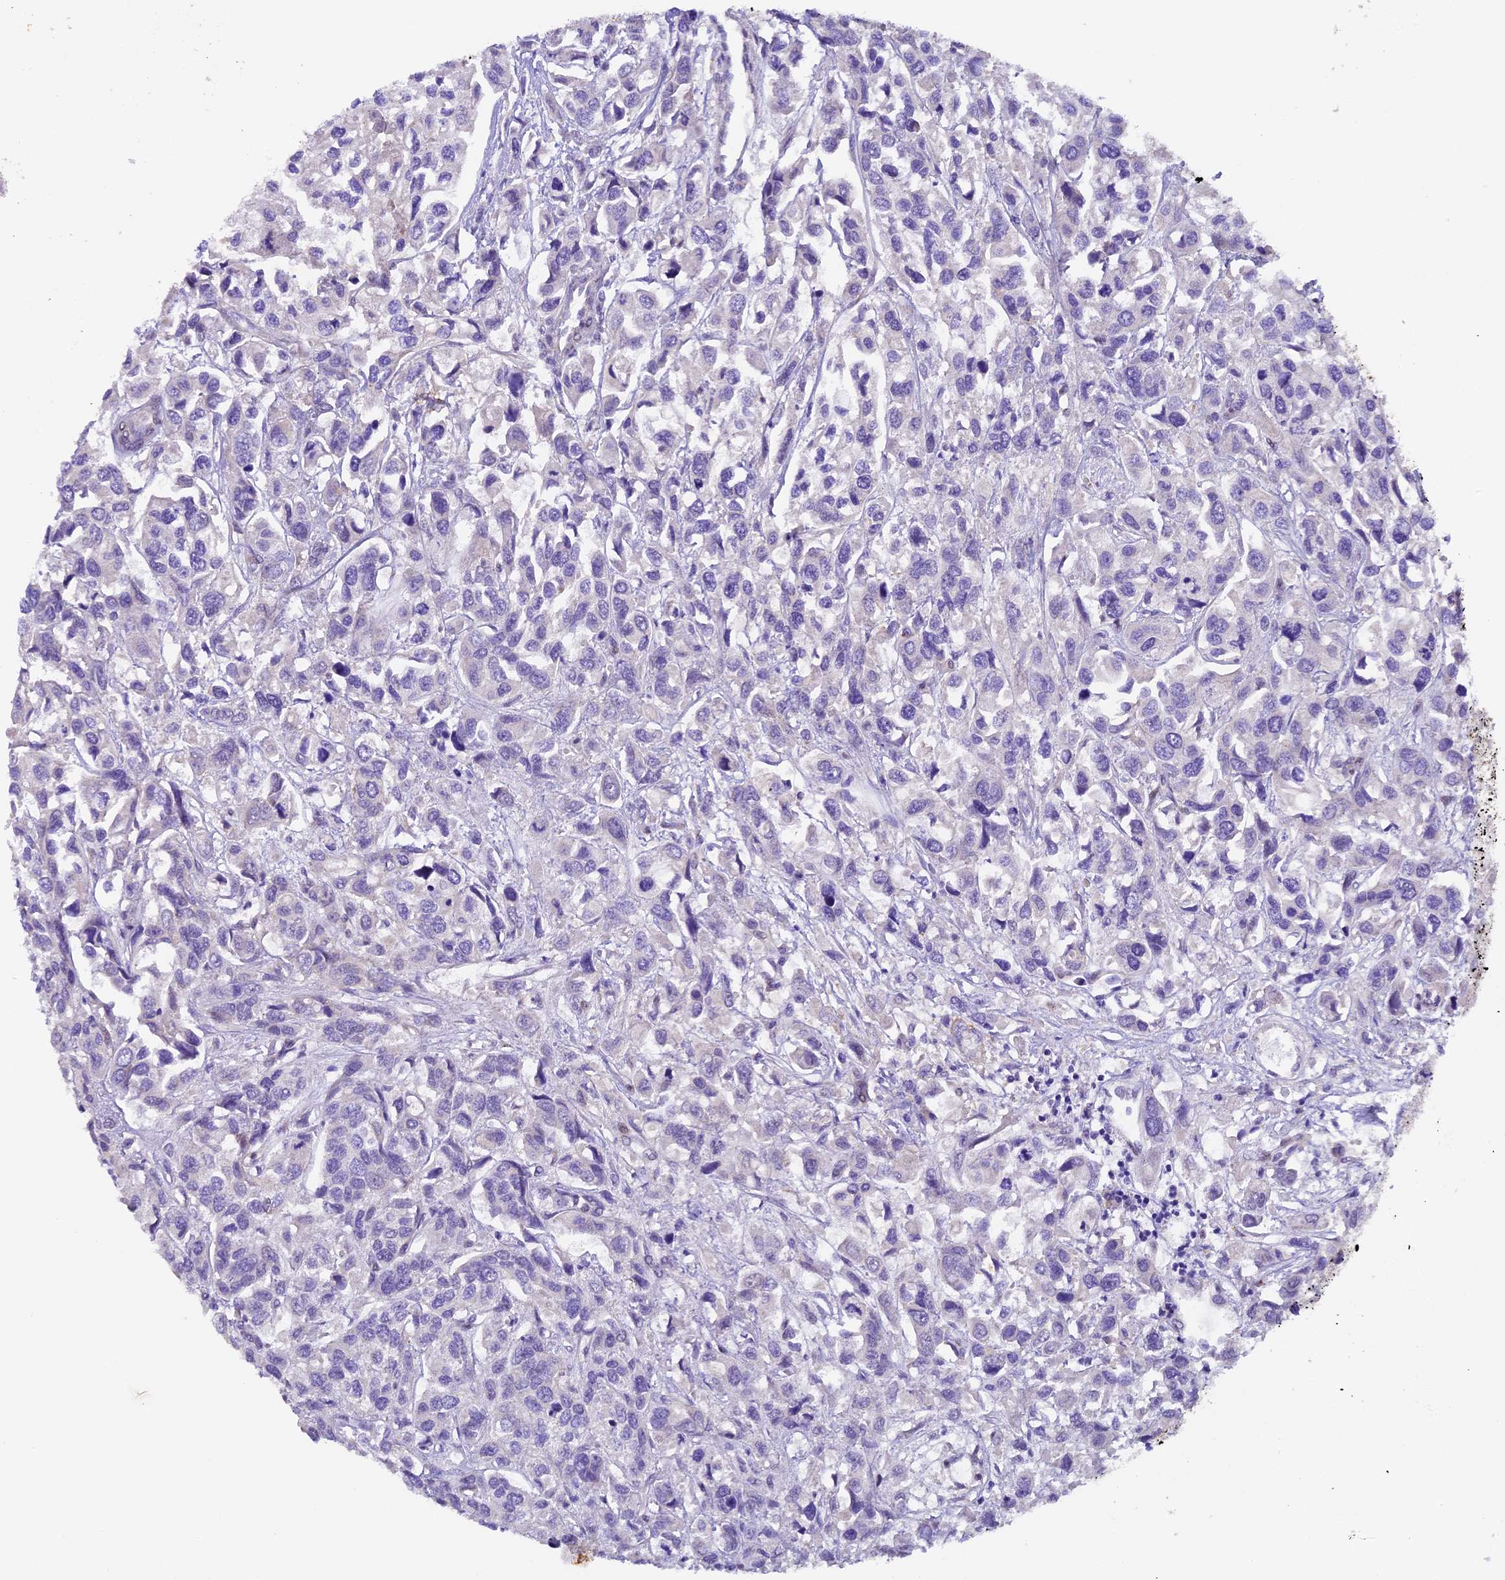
{"staining": {"intensity": "negative", "quantity": "none", "location": "none"}, "tissue": "urothelial cancer", "cell_type": "Tumor cells", "image_type": "cancer", "snomed": [{"axis": "morphology", "description": "Urothelial carcinoma, High grade"}, {"axis": "topography", "description": "Urinary bladder"}], "caption": "Immunohistochemistry of human urothelial cancer demonstrates no staining in tumor cells.", "gene": "NCK2", "patient": {"sex": "male", "age": 67}}